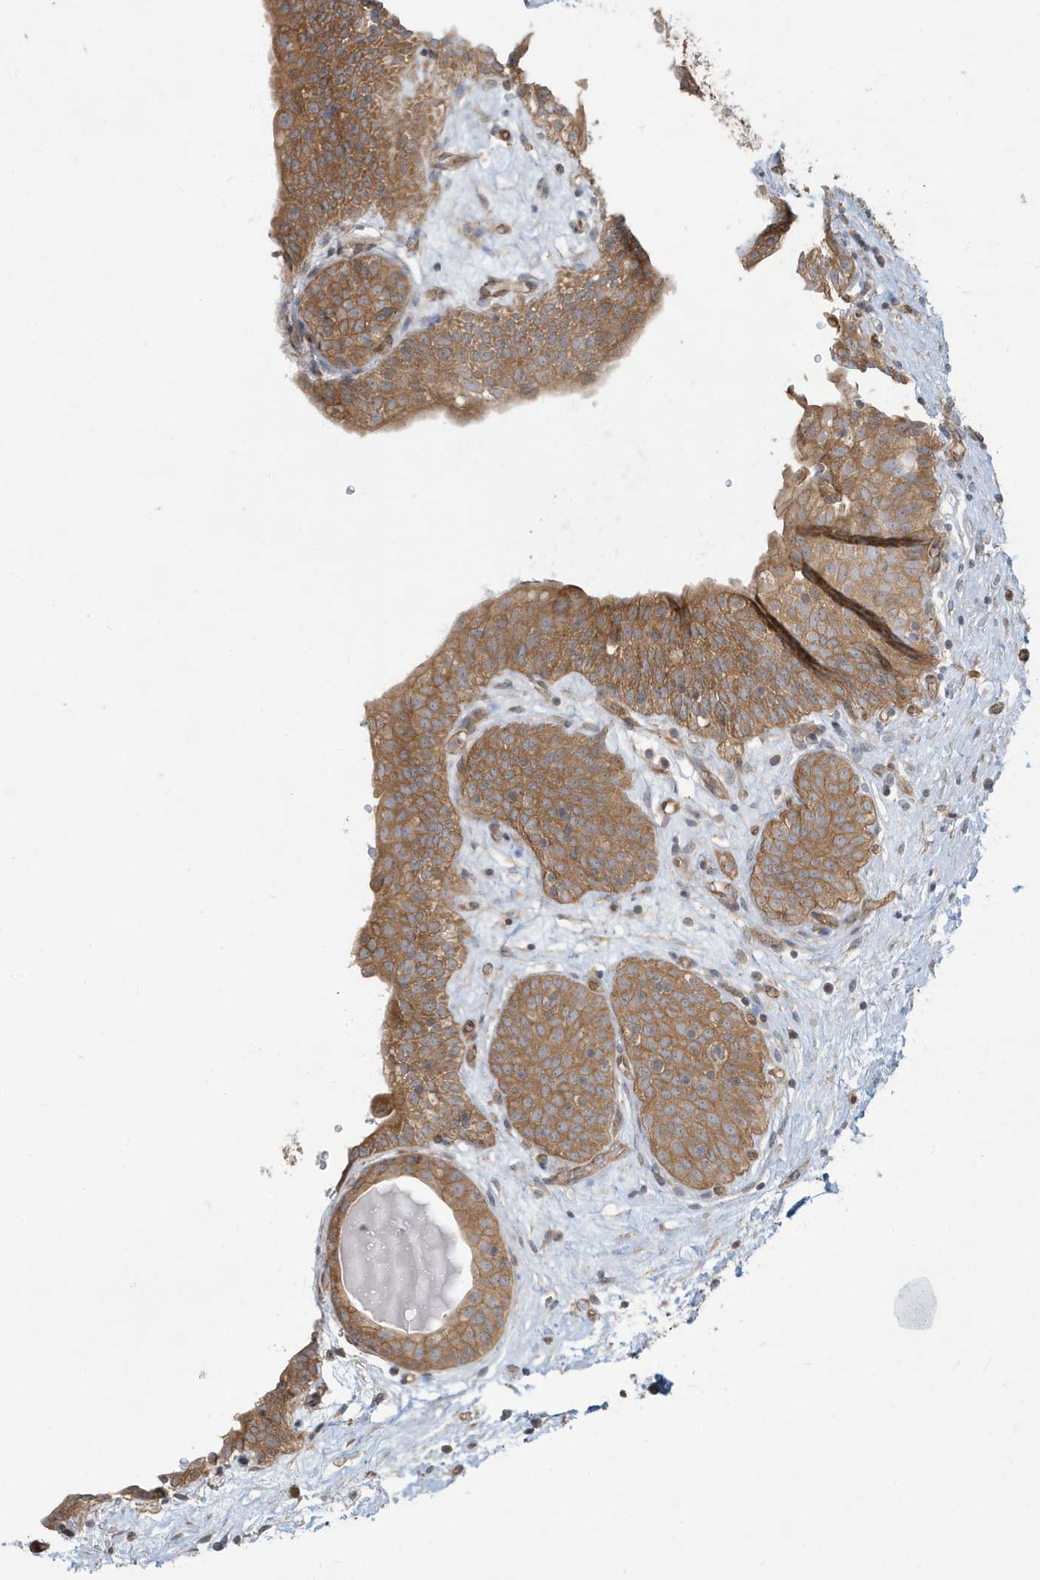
{"staining": {"intensity": "moderate", "quantity": ">75%", "location": "cytoplasmic/membranous"}, "tissue": "urinary bladder", "cell_type": "Urothelial cells", "image_type": "normal", "snomed": [{"axis": "morphology", "description": "Normal tissue, NOS"}, {"axis": "topography", "description": "Urinary bladder"}], "caption": "A medium amount of moderate cytoplasmic/membranous positivity is identified in about >75% of urothelial cells in unremarkable urinary bladder. The staining was performed using DAB, with brown indicating positive protein expression. Nuclei are stained blue with hematoxylin.", "gene": "ATP23", "patient": {"sex": "male", "age": 83}}